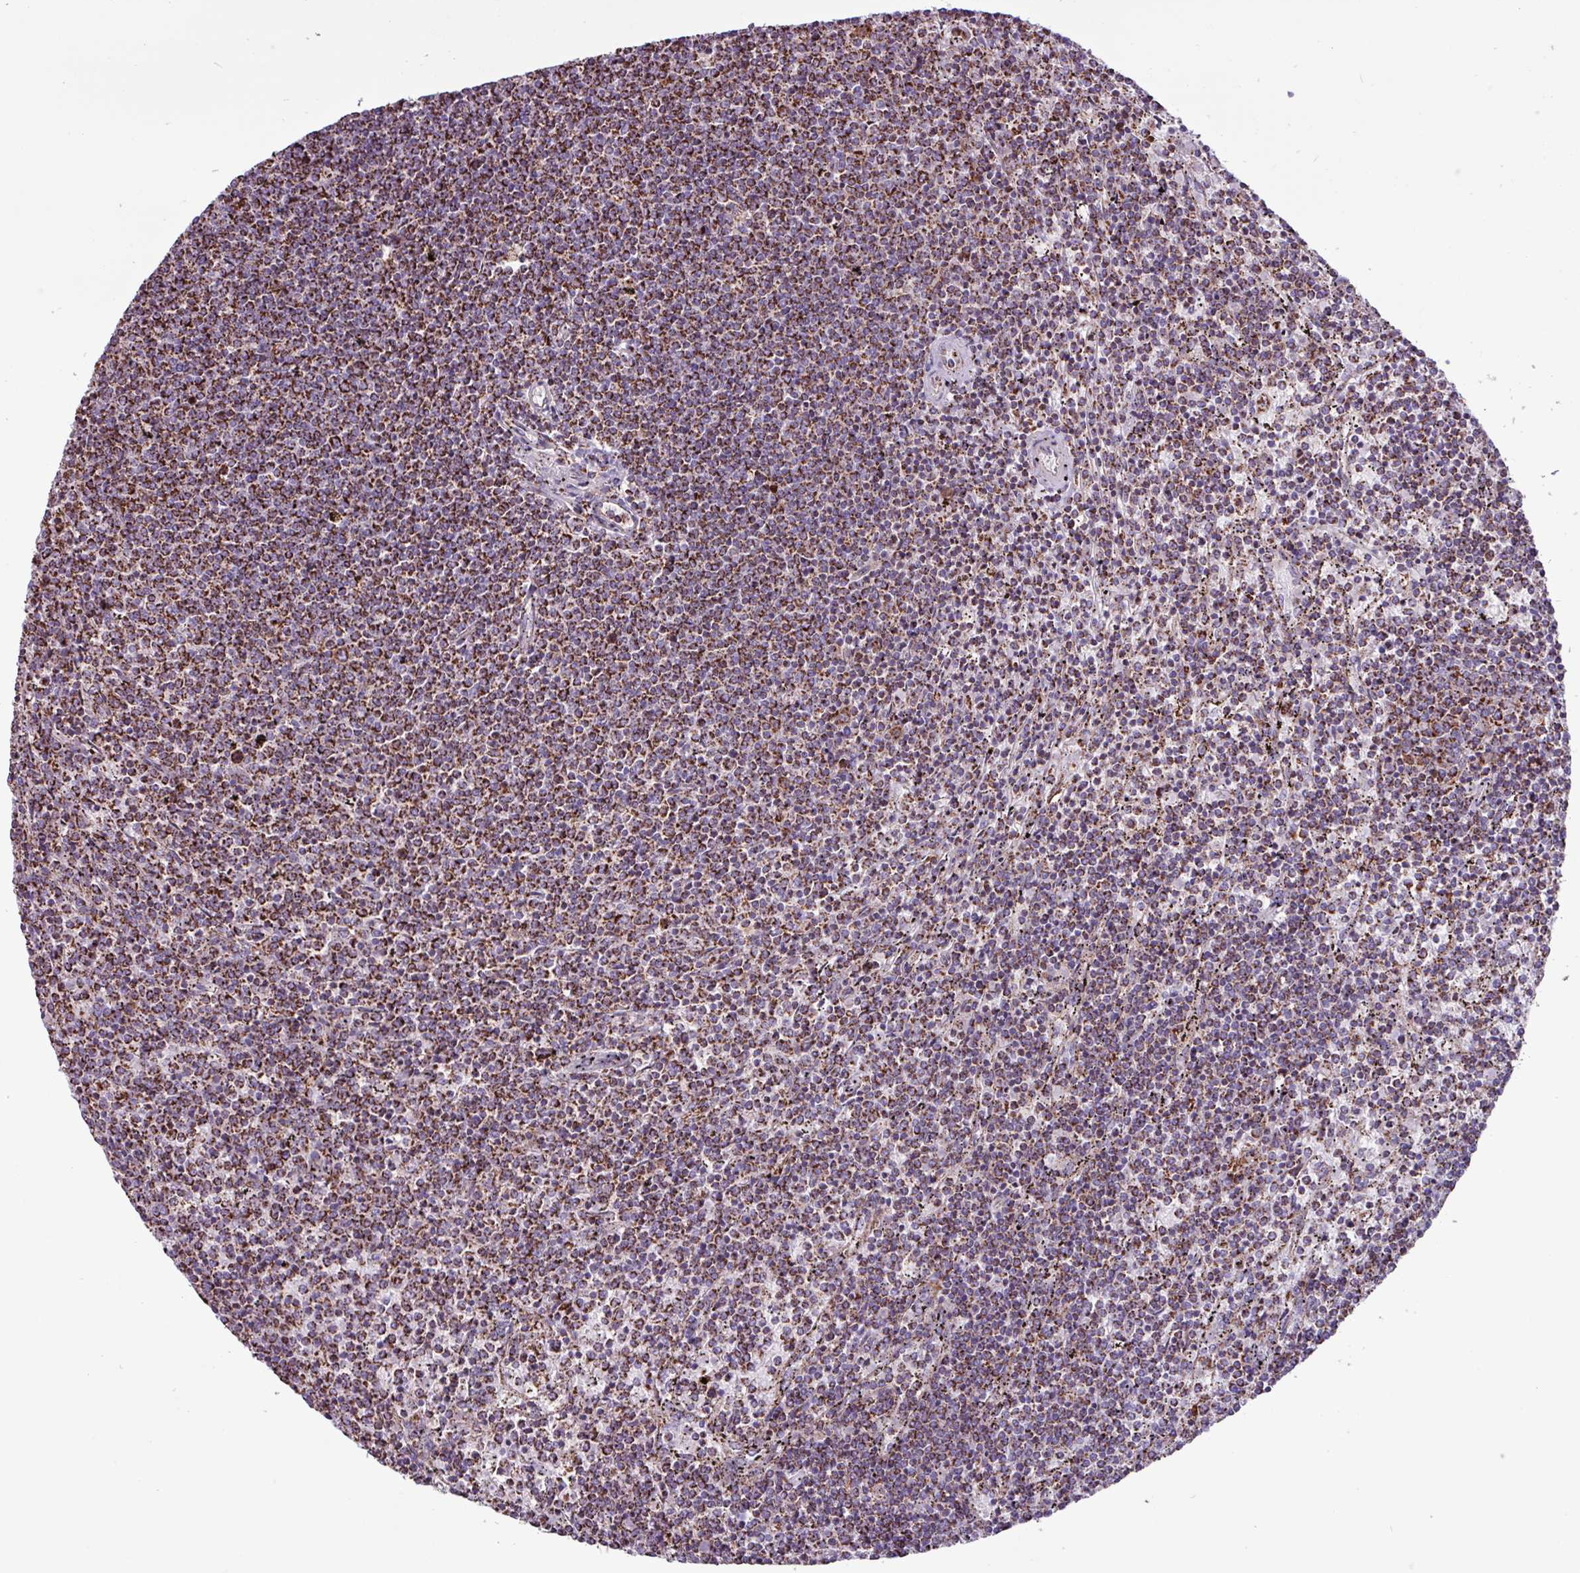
{"staining": {"intensity": "moderate", "quantity": ">75%", "location": "cytoplasmic/membranous"}, "tissue": "lymphoma", "cell_type": "Tumor cells", "image_type": "cancer", "snomed": [{"axis": "morphology", "description": "Malignant lymphoma, non-Hodgkin's type, Low grade"}, {"axis": "topography", "description": "Spleen"}], "caption": "Low-grade malignant lymphoma, non-Hodgkin's type stained with DAB IHC displays medium levels of moderate cytoplasmic/membranous staining in about >75% of tumor cells.", "gene": "RTL3", "patient": {"sex": "female", "age": 50}}